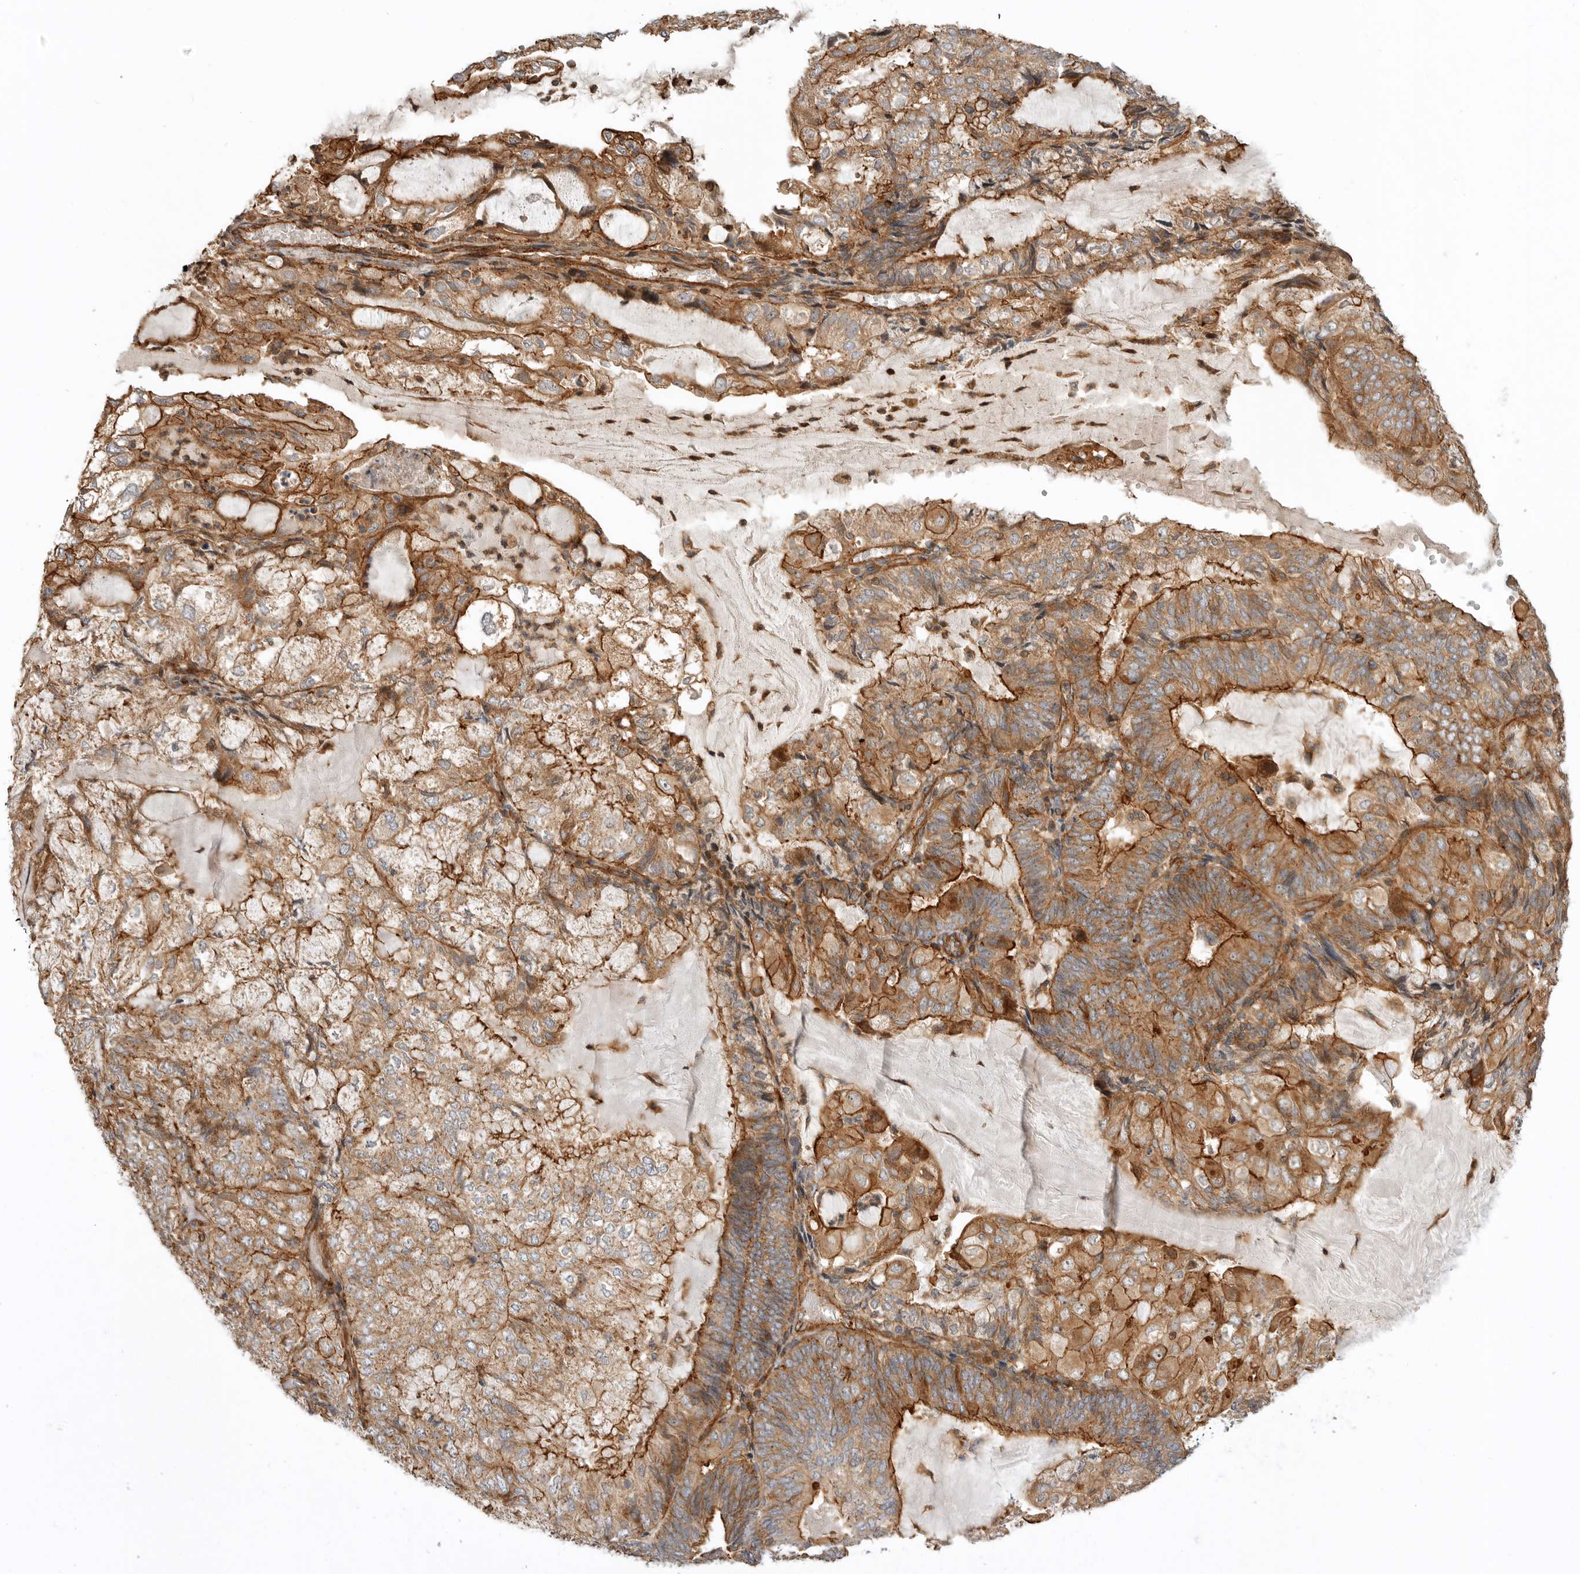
{"staining": {"intensity": "moderate", "quantity": ">75%", "location": "cytoplasmic/membranous"}, "tissue": "endometrial cancer", "cell_type": "Tumor cells", "image_type": "cancer", "snomed": [{"axis": "morphology", "description": "Adenocarcinoma, NOS"}, {"axis": "topography", "description": "Endometrium"}], "caption": "There is medium levels of moderate cytoplasmic/membranous staining in tumor cells of endometrial cancer, as demonstrated by immunohistochemical staining (brown color).", "gene": "GPATCH2", "patient": {"sex": "female", "age": 81}}